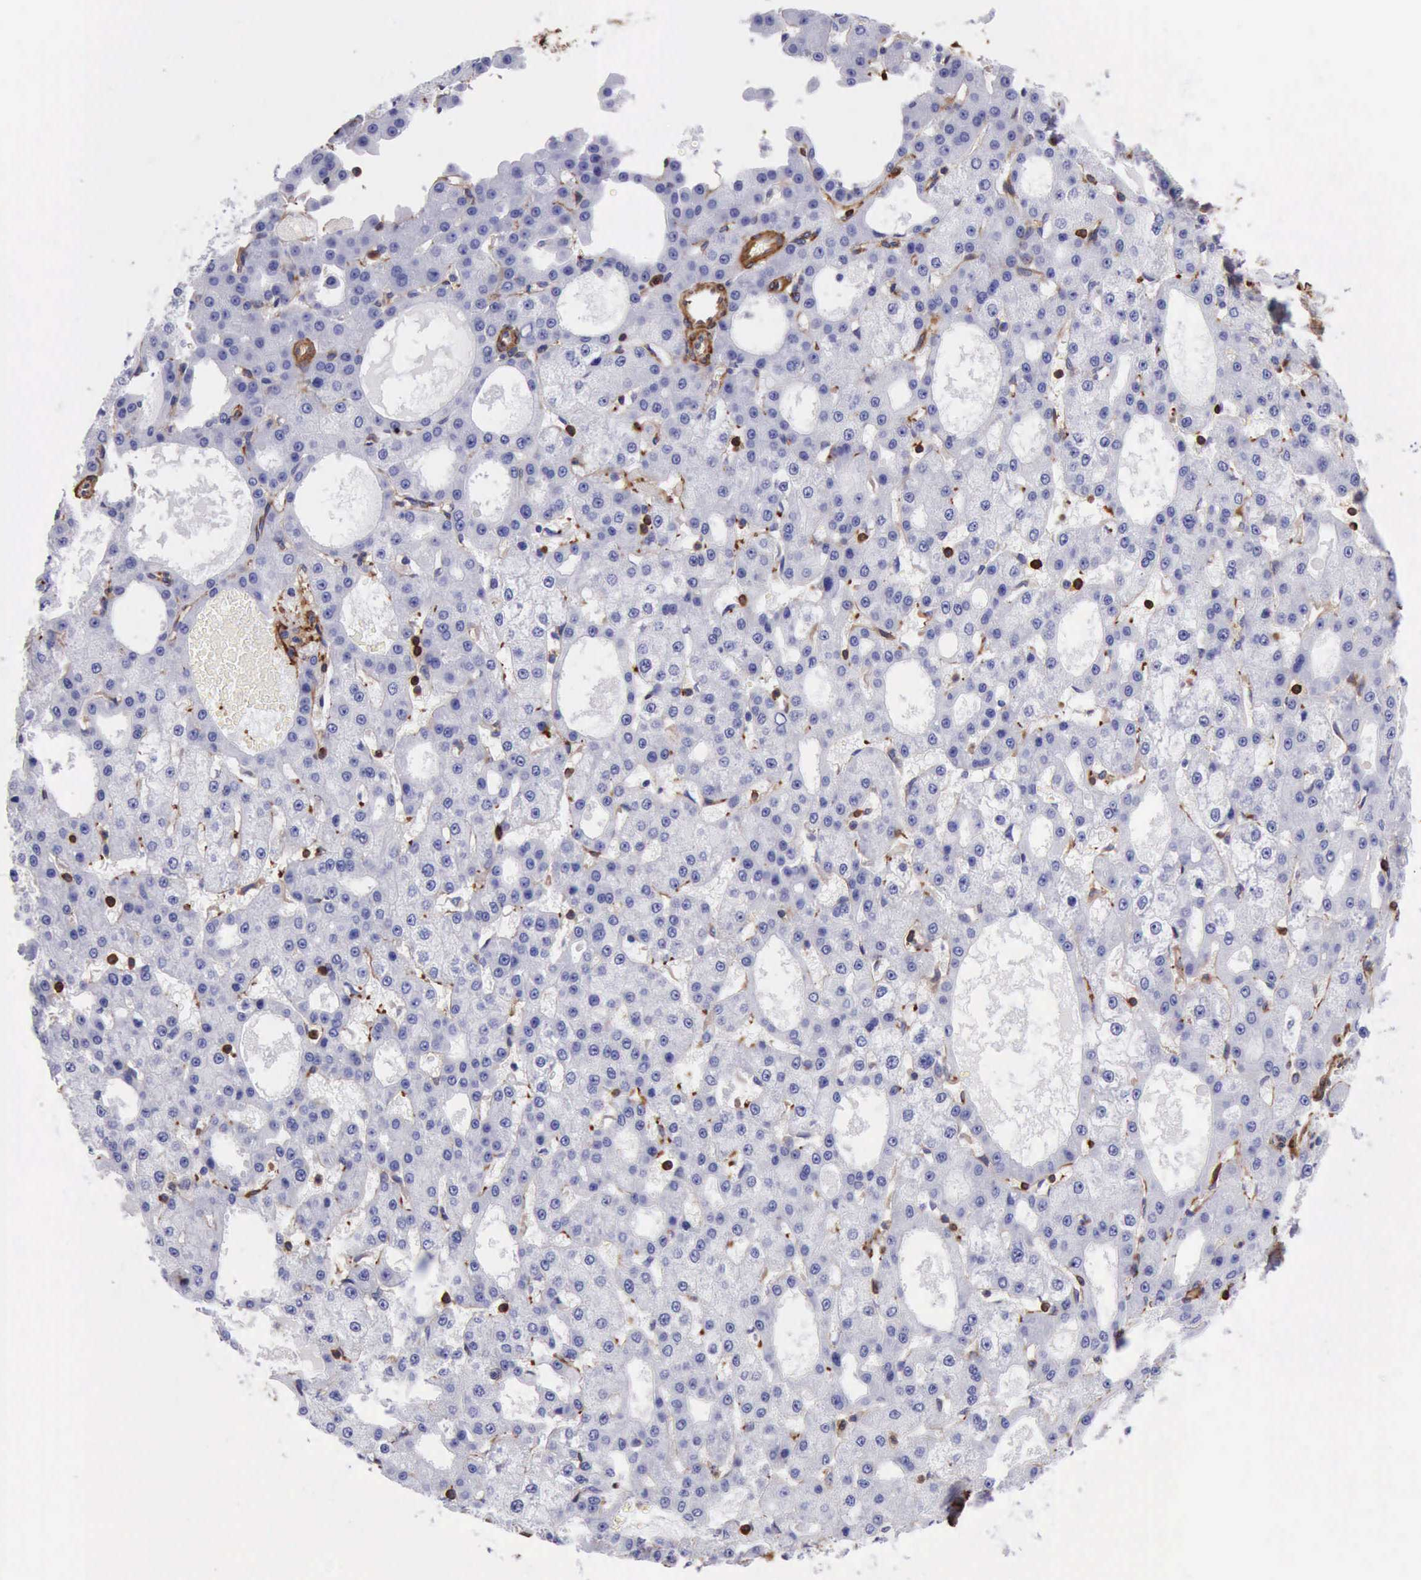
{"staining": {"intensity": "negative", "quantity": "none", "location": "none"}, "tissue": "liver cancer", "cell_type": "Tumor cells", "image_type": "cancer", "snomed": [{"axis": "morphology", "description": "Carcinoma, Hepatocellular, NOS"}, {"axis": "topography", "description": "Liver"}], "caption": "Tumor cells show no significant positivity in liver cancer. (DAB immunohistochemistry with hematoxylin counter stain).", "gene": "FLNA", "patient": {"sex": "male", "age": 47}}